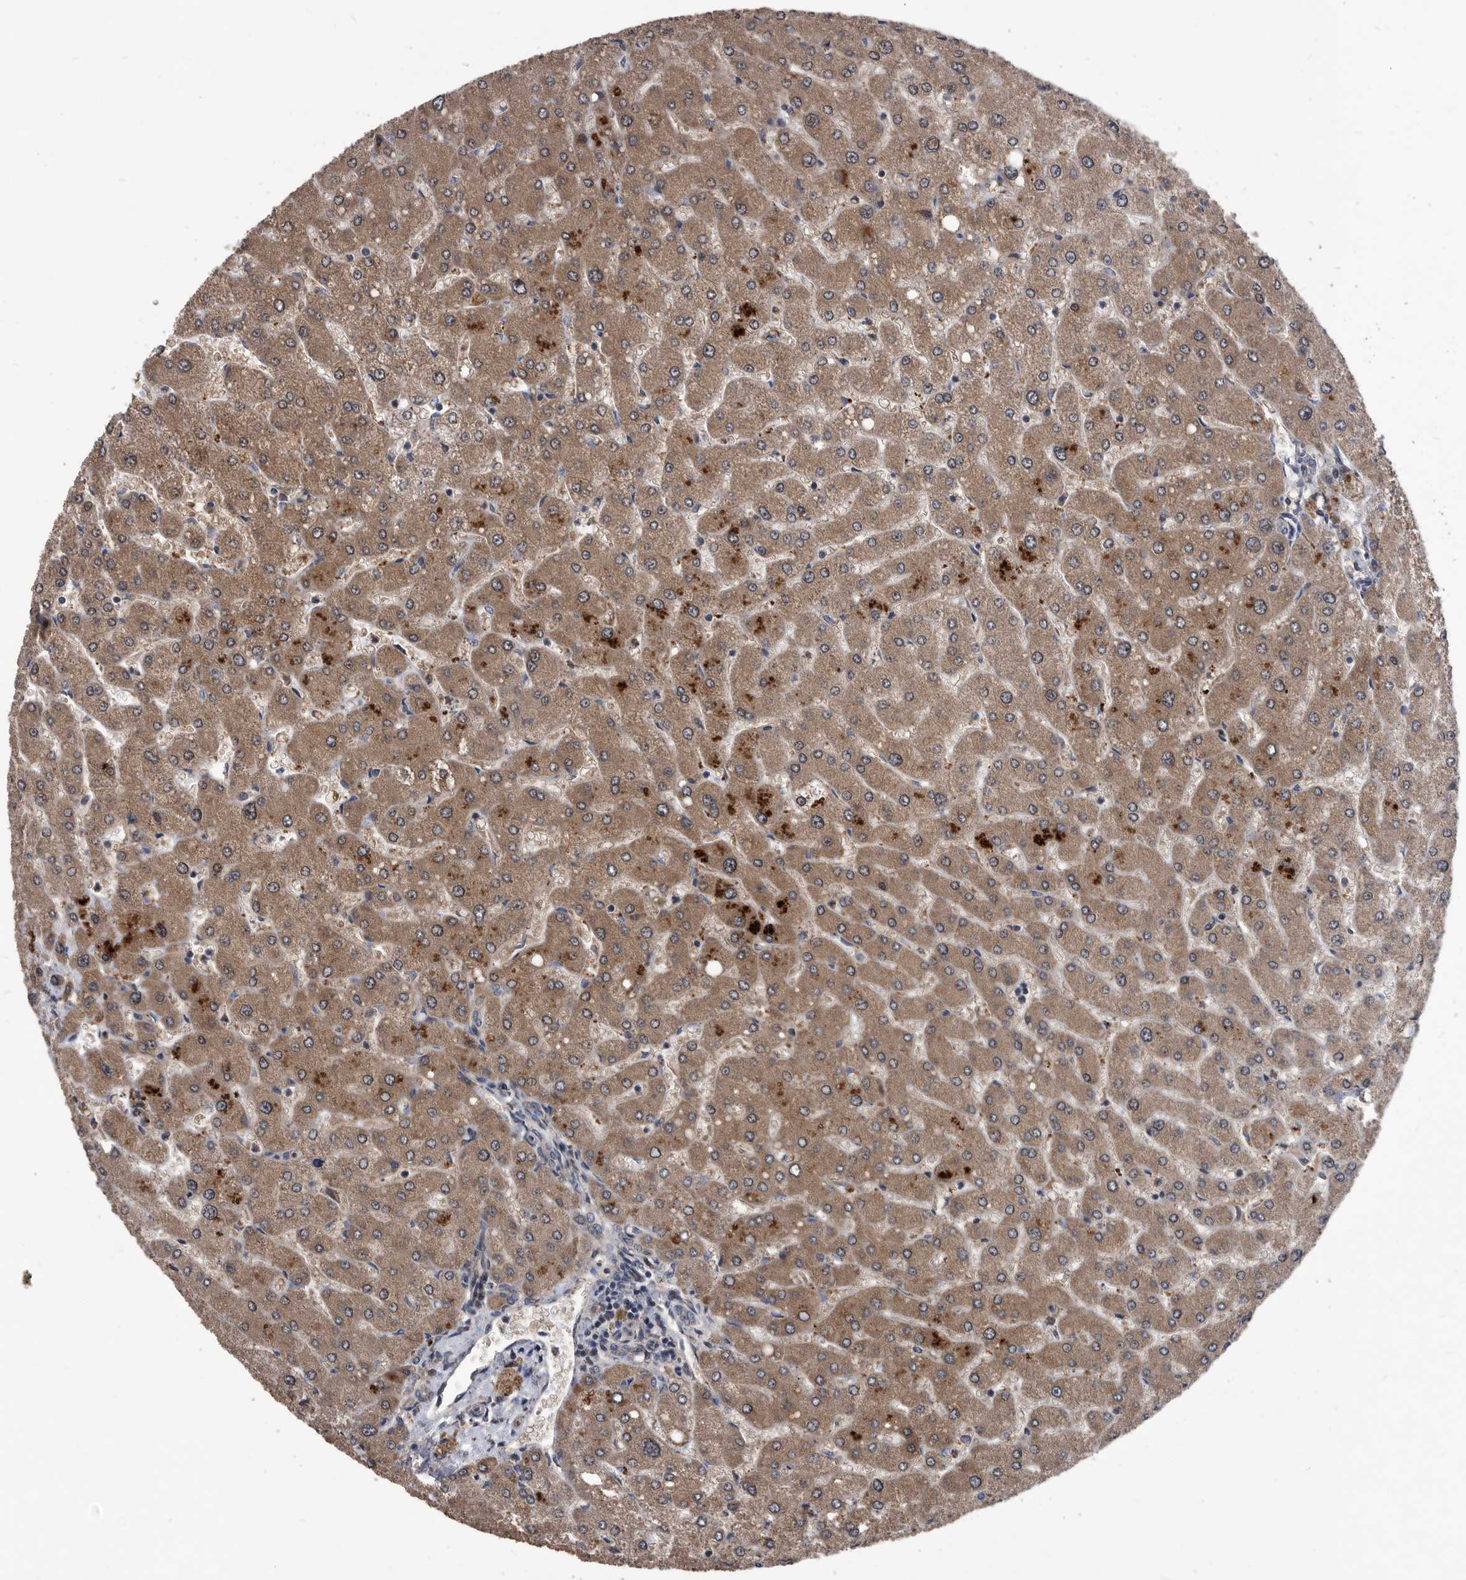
{"staining": {"intensity": "weak", "quantity": "25%-75%", "location": "cytoplasmic/membranous"}, "tissue": "liver", "cell_type": "Cholangiocytes", "image_type": "normal", "snomed": [{"axis": "morphology", "description": "Normal tissue, NOS"}, {"axis": "topography", "description": "Liver"}], "caption": "Brown immunohistochemical staining in normal liver shows weak cytoplasmic/membranous expression in about 25%-75% of cholangiocytes. Using DAB (3,3'-diaminobenzidine) (brown) and hematoxylin (blue) stains, captured at high magnification using brightfield microscopy.", "gene": "SERINC2", "patient": {"sex": "male", "age": 55}}